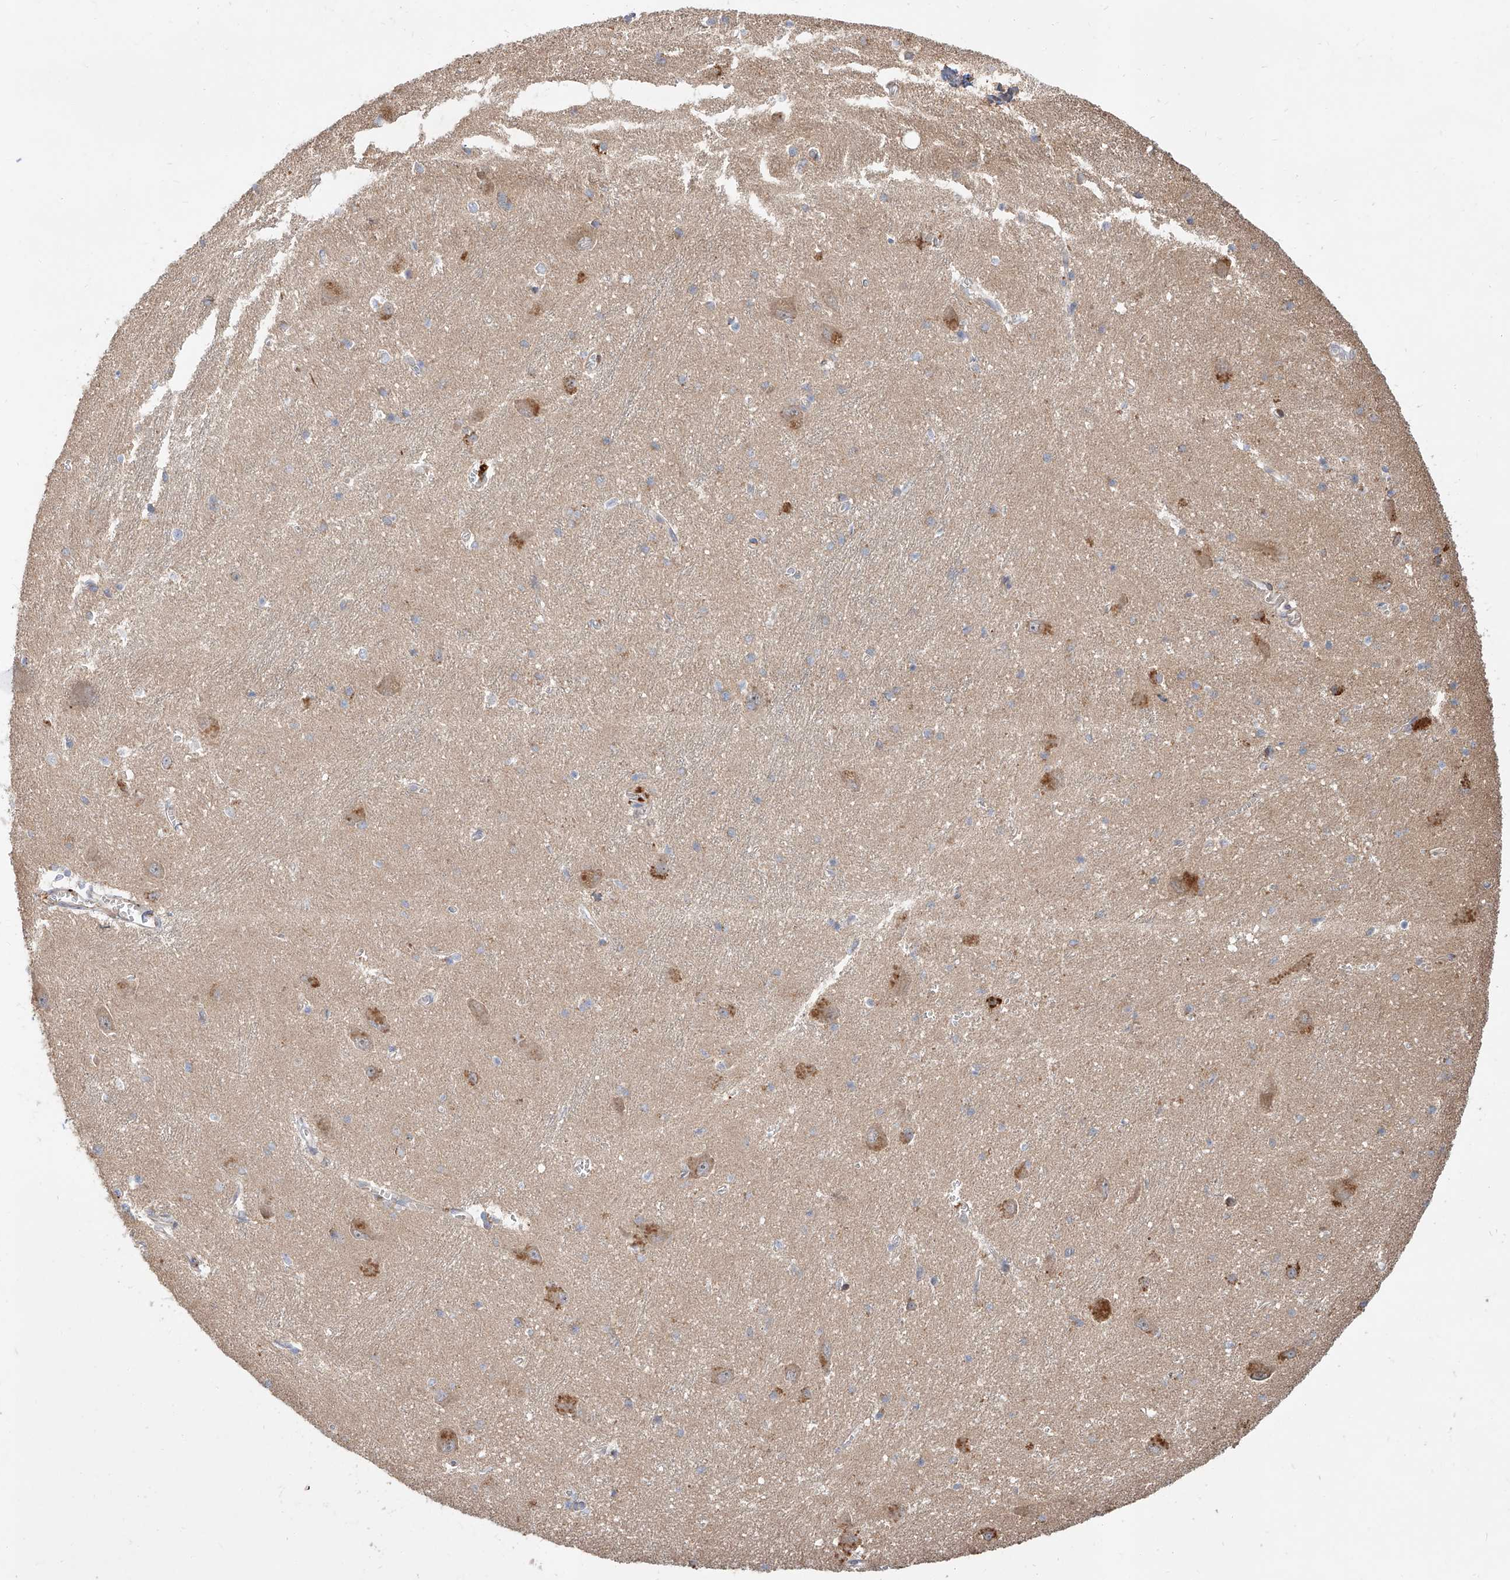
{"staining": {"intensity": "negative", "quantity": "none", "location": "none"}, "tissue": "caudate", "cell_type": "Glial cells", "image_type": "normal", "snomed": [{"axis": "morphology", "description": "Normal tissue, NOS"}, {"axis": "topography", "description": "Lateral ventricle wall"}], "caption": "This is an immunohistochemistry (IHC) photomicrograph of normal human caudate. There is no positivity in glial cells.", "gene": "DIRAS3", "patient": {"sex": "male", "age": 37}}